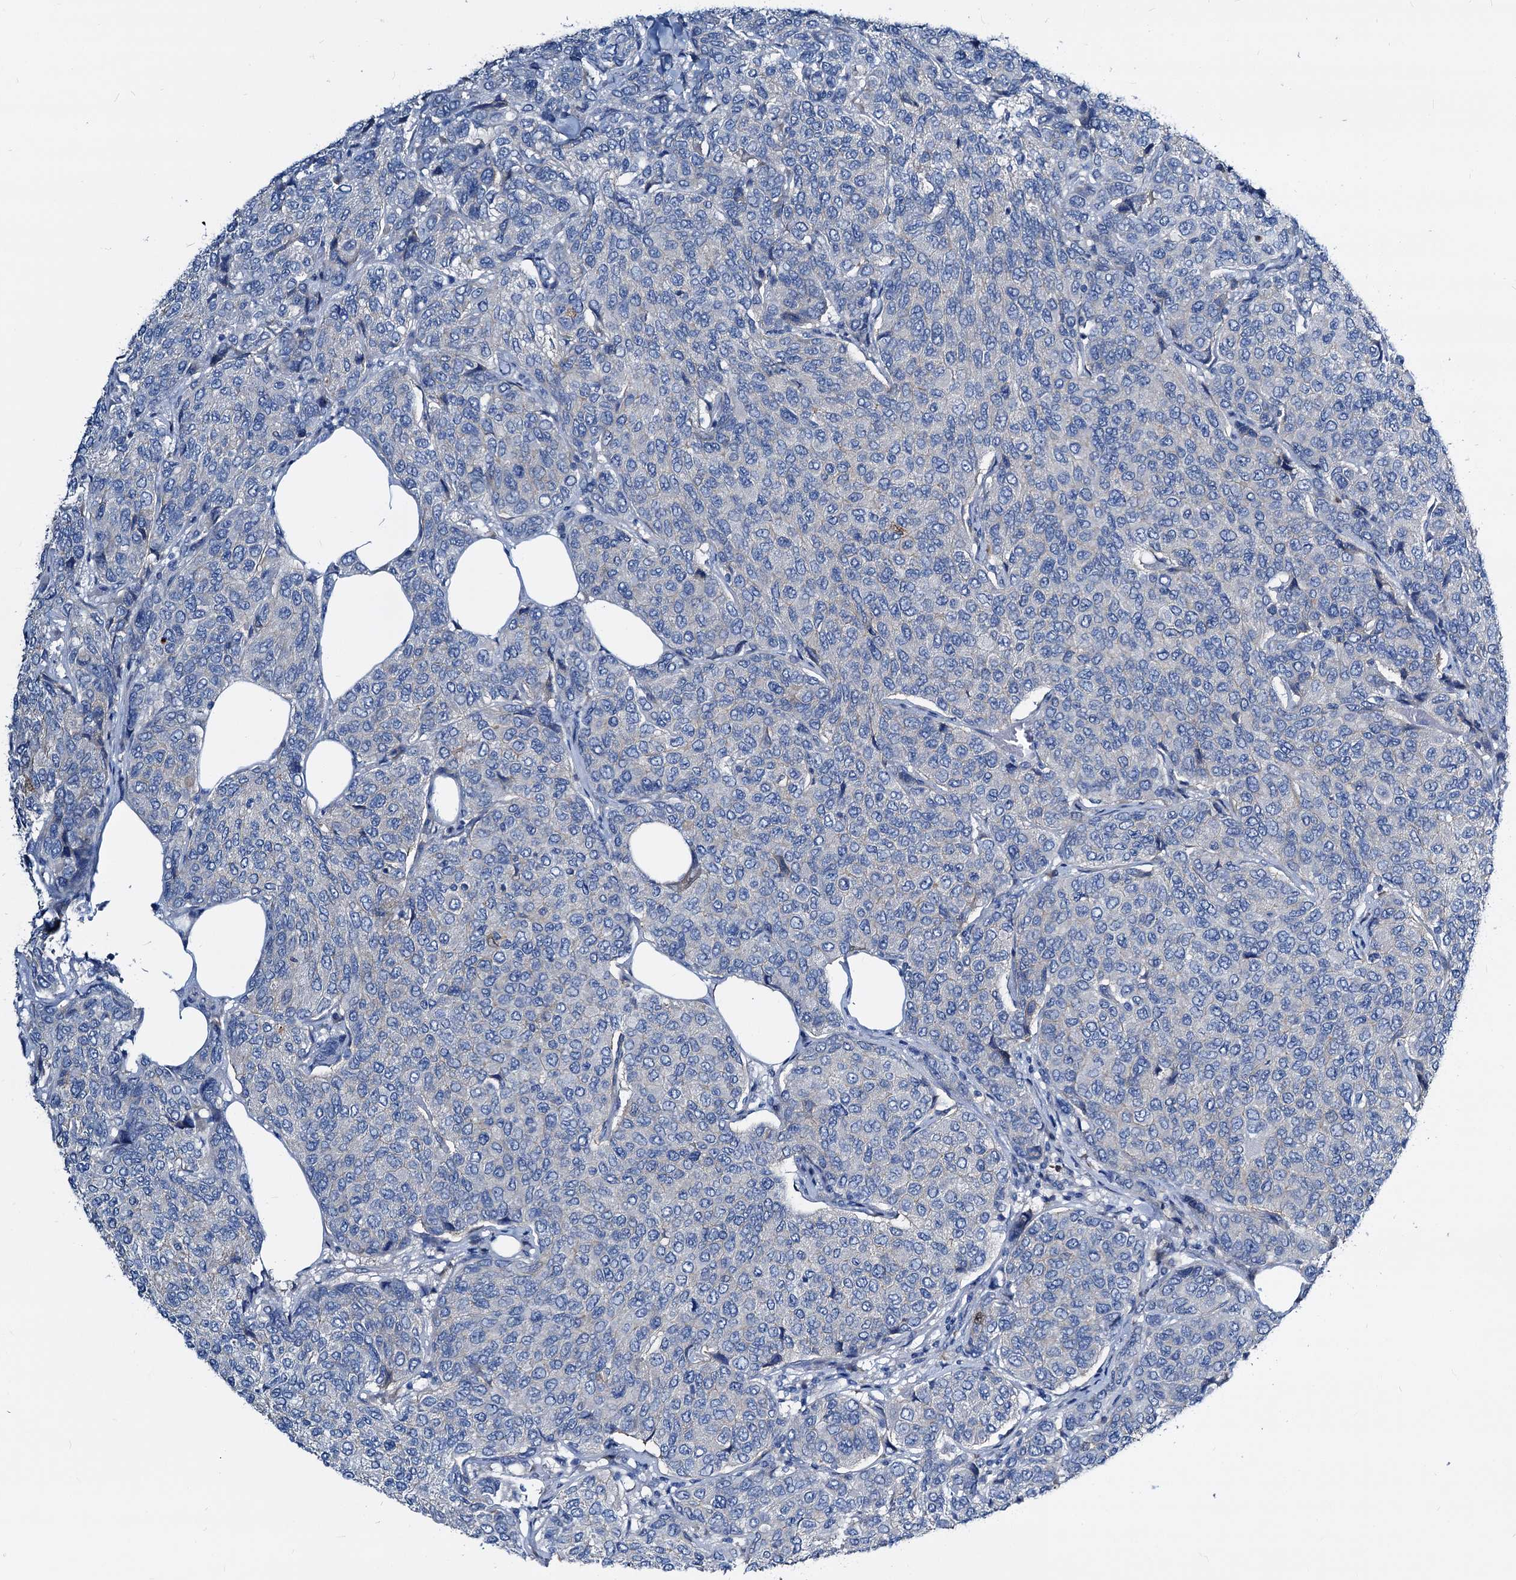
{"staining": {"intensity": "negative", "quantity": "none", "location": "none"}, "tissue": "breast cancer", "cell_type": "Tumor cells", "image_type": "cancer", "snomed": [{"axis": "morphology", "description": "Duct carcinoma"}, {"axis": "topography", "description": "Breast"}], "caption": "The histopathology image displays no staining of tumor cells in infiltrating ductal carcinoma (breast). (Stains: DAB (3,3'-diaminobenzidine) IHC with hematoxylin counter stain, Microscopy: brightfield microscopy at high magnification).", "gene": "DYDC2", "patient": {"sex": "female", "age": 55}}